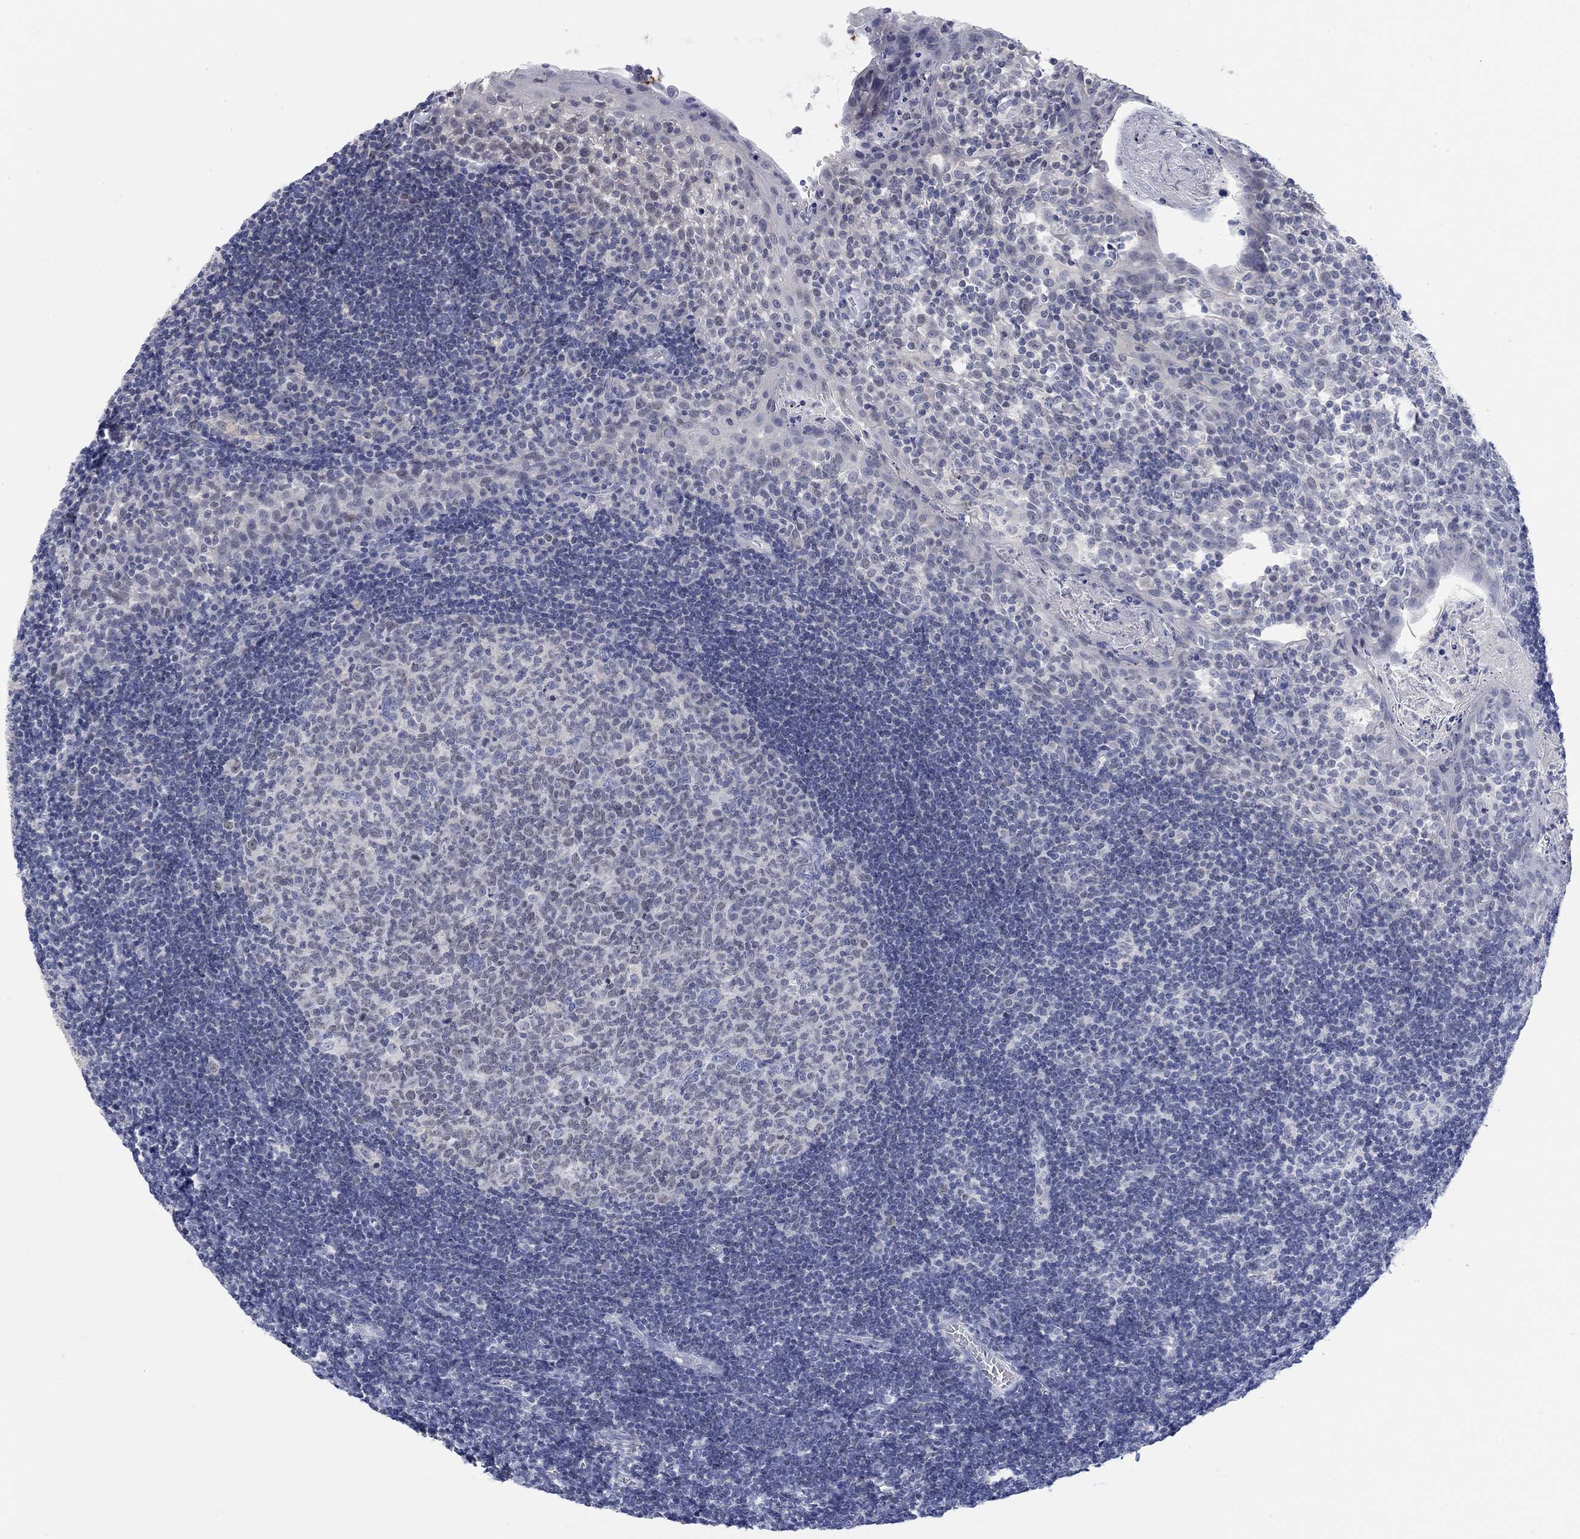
{"staining": {"intensity": "negative", "quantity": "none", "location": "none"}, "tissue": "tonsil", "cell_type": "Germinal center cells", "image_type": "normal", "snomed": [{"axis": "morphology", "description": "Normal tissue, NOS"}, {"axis": "topography", "description": "Tonsil"}], "caption": "Germinal center cells are negative for protein expression in benign human tonsil. Nuclei are stained in blue.", "gene": "ATP6V1E2", "patient": {"sex": "female", "age": 13}}